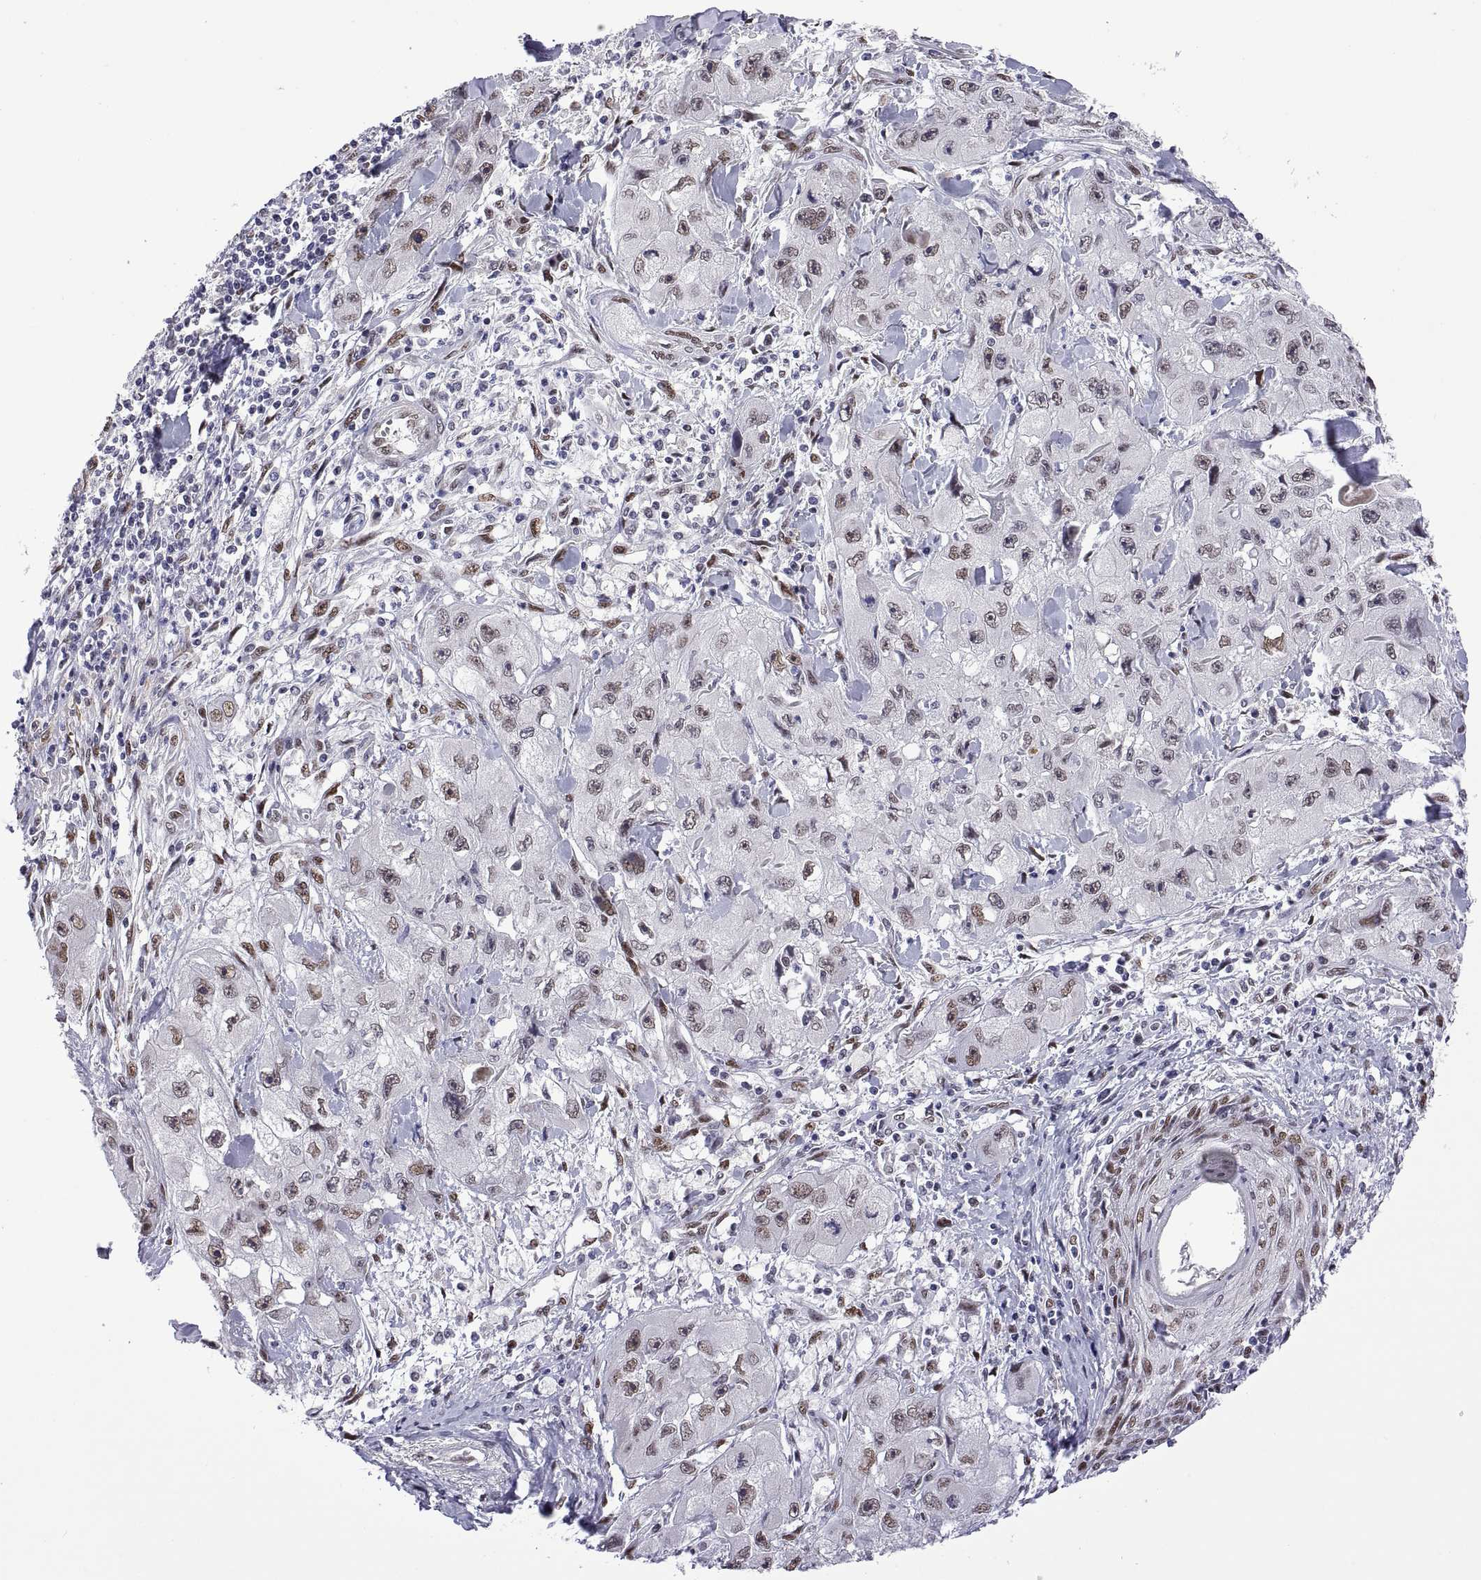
{"staining": {"intensity": "weak", "quantity": ">75%", "location": "nuclear"}, "tissue": "skin cancer", "cell_type": "Tumor cells", "image_type": "cancer", "snomed": [{"axis": "morphology", "description": "Squamous cell carcinoma, NOS"}, {"axis": "topography", "description": "Skin"}, {"axis": "topography", "description": "Subcutis"}], "caption": "High-power microscopy captured an immunohistochemistry (IHC) micrograph of skin cancer (squamous cell carcinoma), revealing weak nuclear staining in about >75% of tumor cells.", "gene": "NR4A1", "patient": {"sex": "male", "age": 73}}